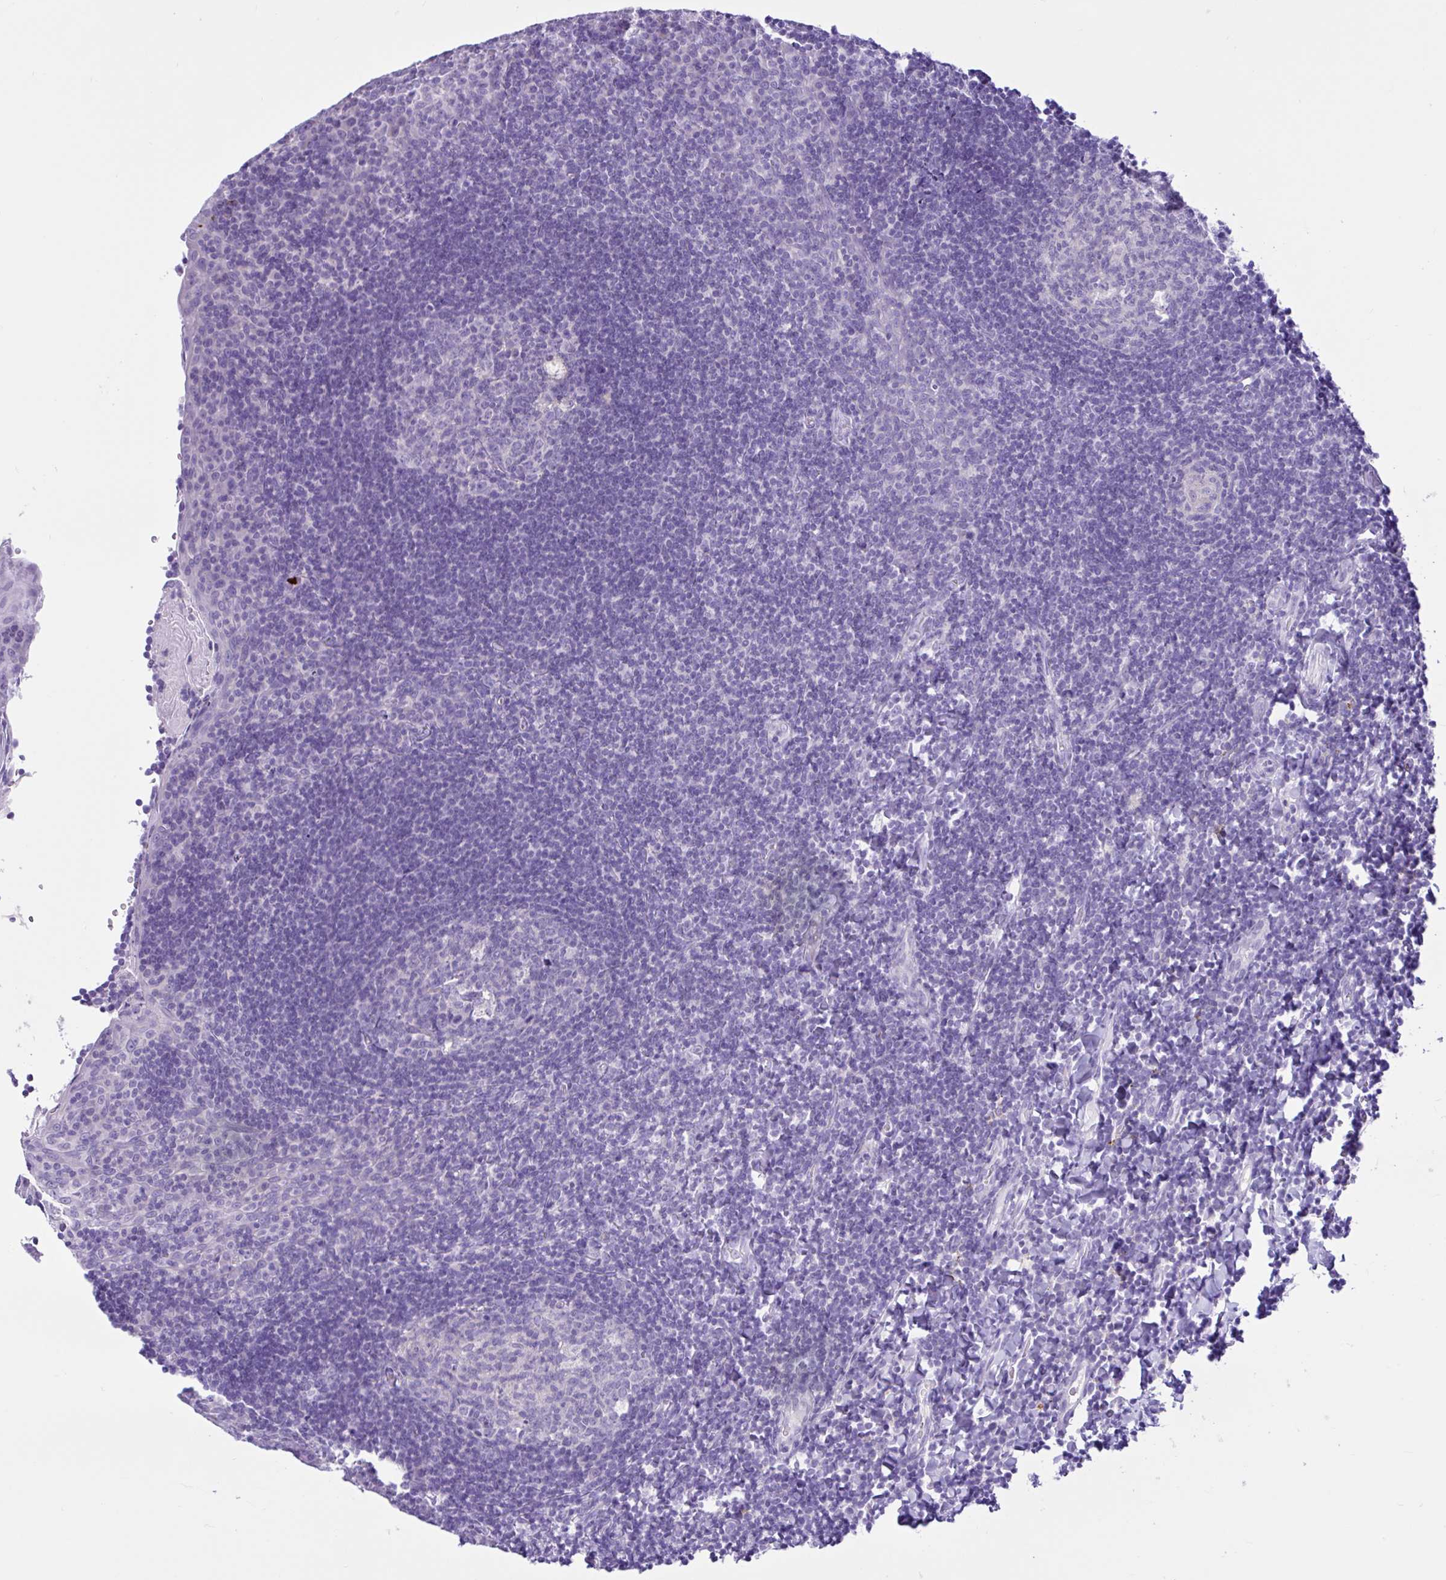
{"staining": {"intensity": "negative", "quantity": "none", "location": "none"}, "tissue": "tonsil", "cell_type": "Germinal center cells", "image_type": "normal", "snomed": [{"axis": "morphology", "description": "Normal tissue, NOS"}, {"axis": "topography", "description": "Tonsil"}], "caption": "DAB immunohistochemical staining of benign human tonsil displays no significant expression in germinal center cells.", "gene": "CYP19A1", "patient": {"sex": "male", "age": 17}}